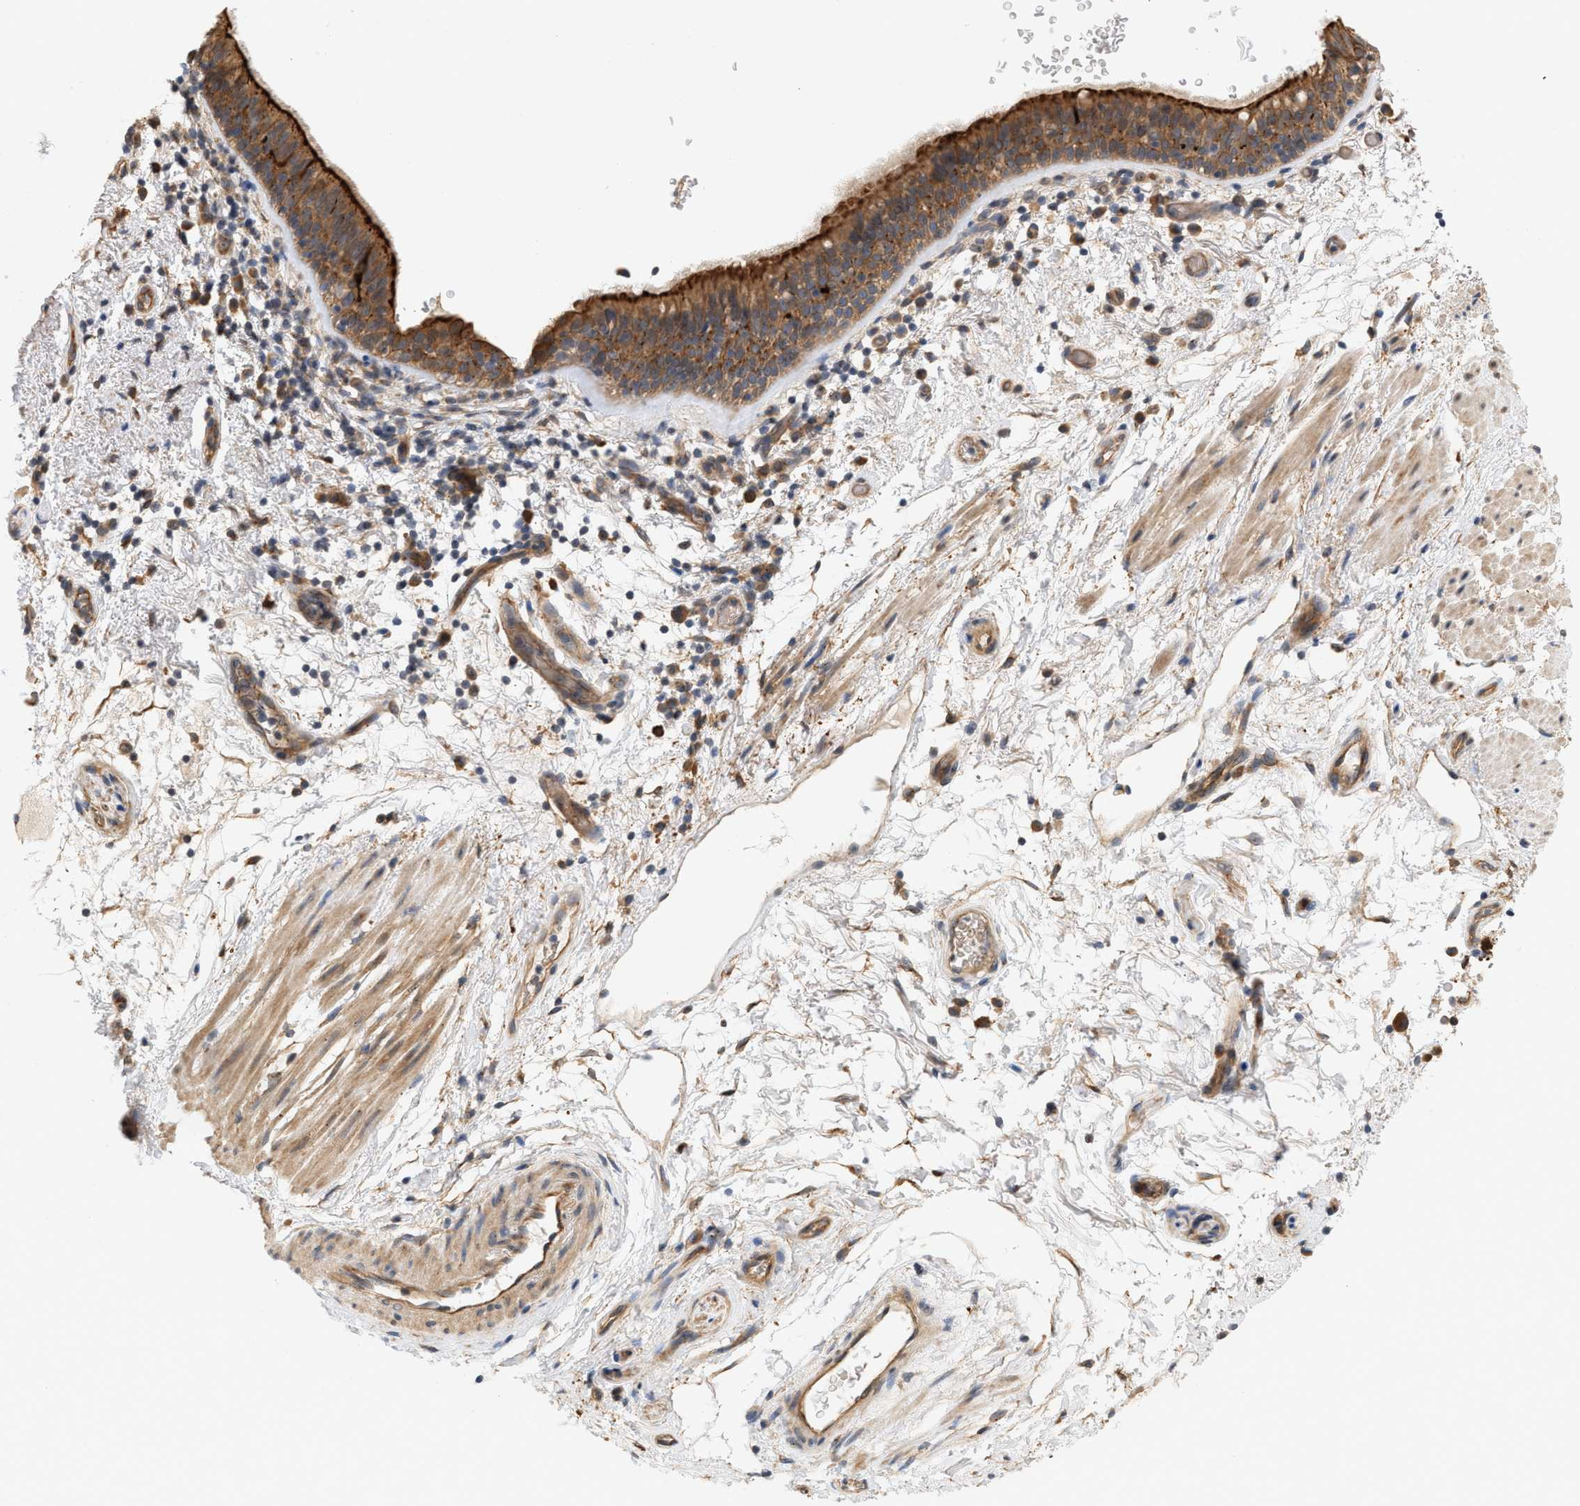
{"staining": {"intensity": "strong", "quantity": ">75%", "location": "cytoplasmic/membranous"}, "tissue": "bronchus", "cell_type": "Respiratory epithelial cells", "image_type": "normal", "snomed": [{"axis": "morphology", "description": "Normal tissue, NOS"}, {"axis": "morphology", "description": "Inflammation, NOS"}, {"axis": "topography", "description": "Cartilage tissue"}, {"axis": "topography", "description": "Bronchus"}], "caption": "Respiratory epithelial cells display strong cytoplasmic/membranous positivity in approximately >75% of cells in normal bronchus.", "gene": "CTXN1", "patient": {"sex": "male", "age": 77}}